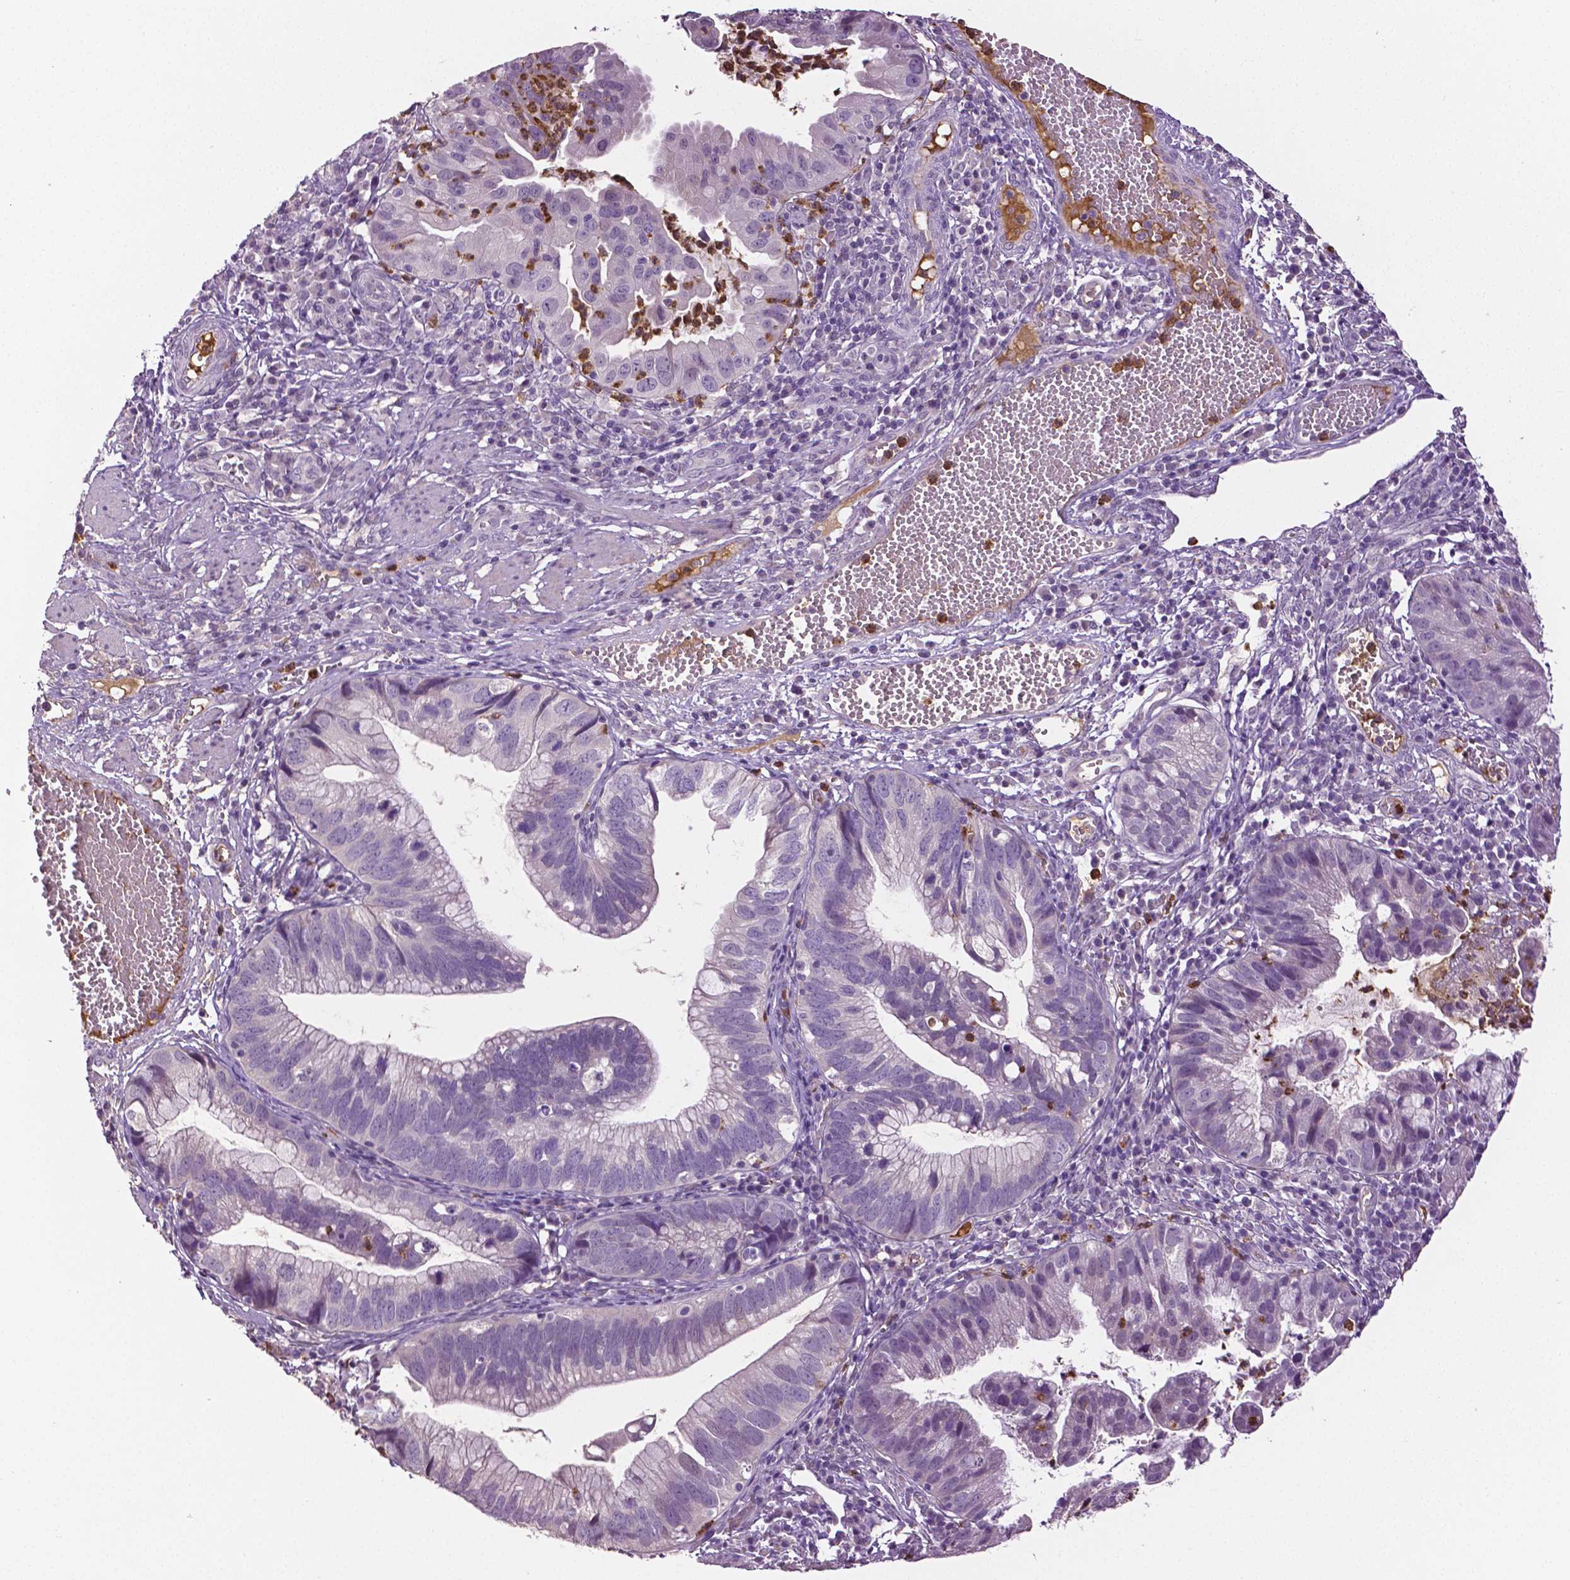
{"staining": {"intensity": "negative", "quantity": "none", "location": "none"}, "tissue": "cervical cancer", "cell_type": "Tumor cells", "image_type": "cancer", "snomed": [{"axis": "morphology", "description": "Adenocarcinoma, NOS"}, {"axis": "topography", "description": "Cervix"}], "caption": "Cervical adenocarcinoma was stained to show a protein in brown. There is no significant staining in tumor cells.", "gene": "PTPN5", "patient": {"sex": "female", "age": 34}}